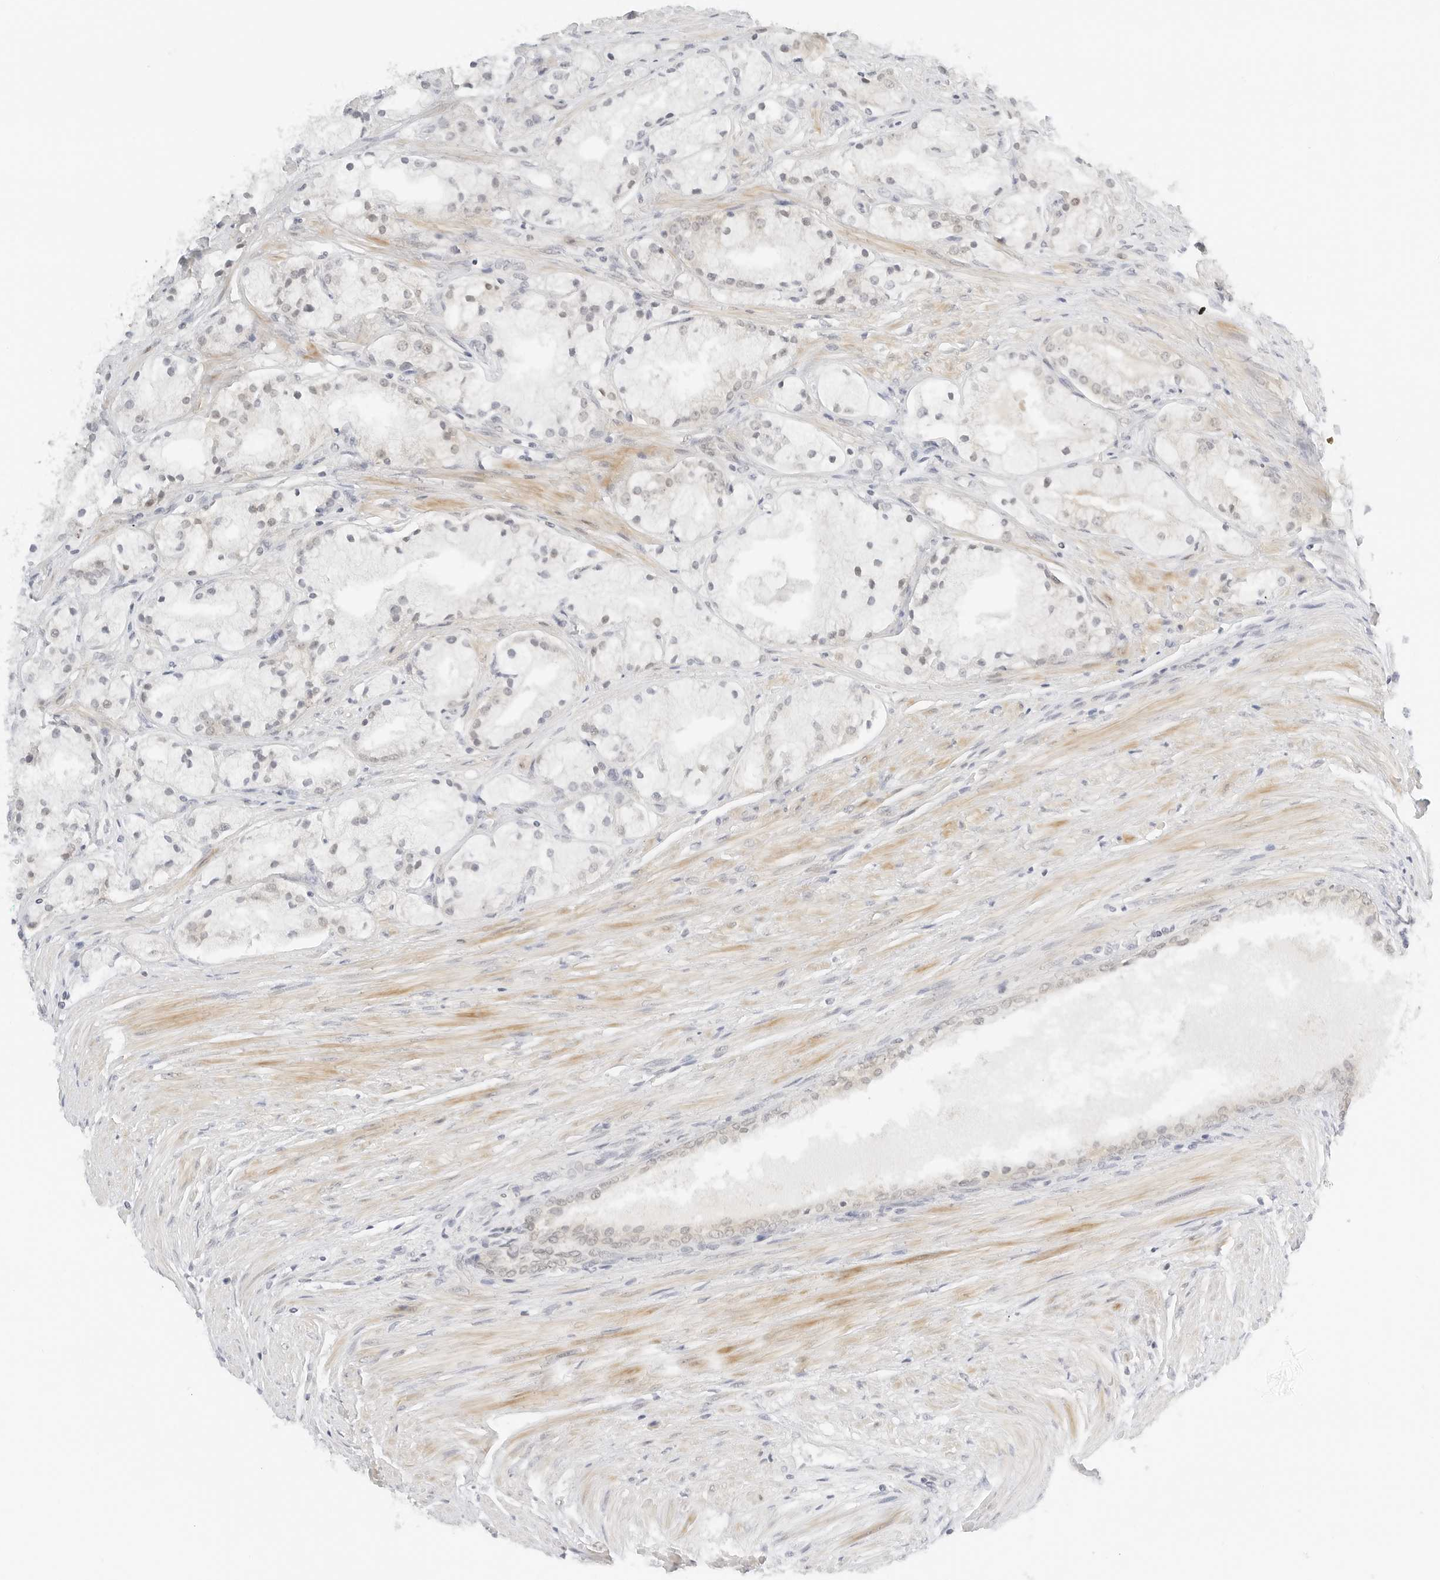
{"staining": {"intensity": "moderate", "quantity": "<25%", "location": "cytoplasmic/membranous"}, "tissue": "prostate cancer", "cell_type": "Tumor cells", "image_type": "cancer", "snomed": [{"axis": "morphology", "description": "Adenocarcinoma, High grade"}, {"axis": "topography", "description": "Prostate"}], "caption": "A brown stain labels moderate cytoplasmic/membranous expression of a protein in human adenocarcinoma (high-grade) (prostate) tumor cells.", "gene": "NEO1", "patient": {"sex": "male", "age": 50}}